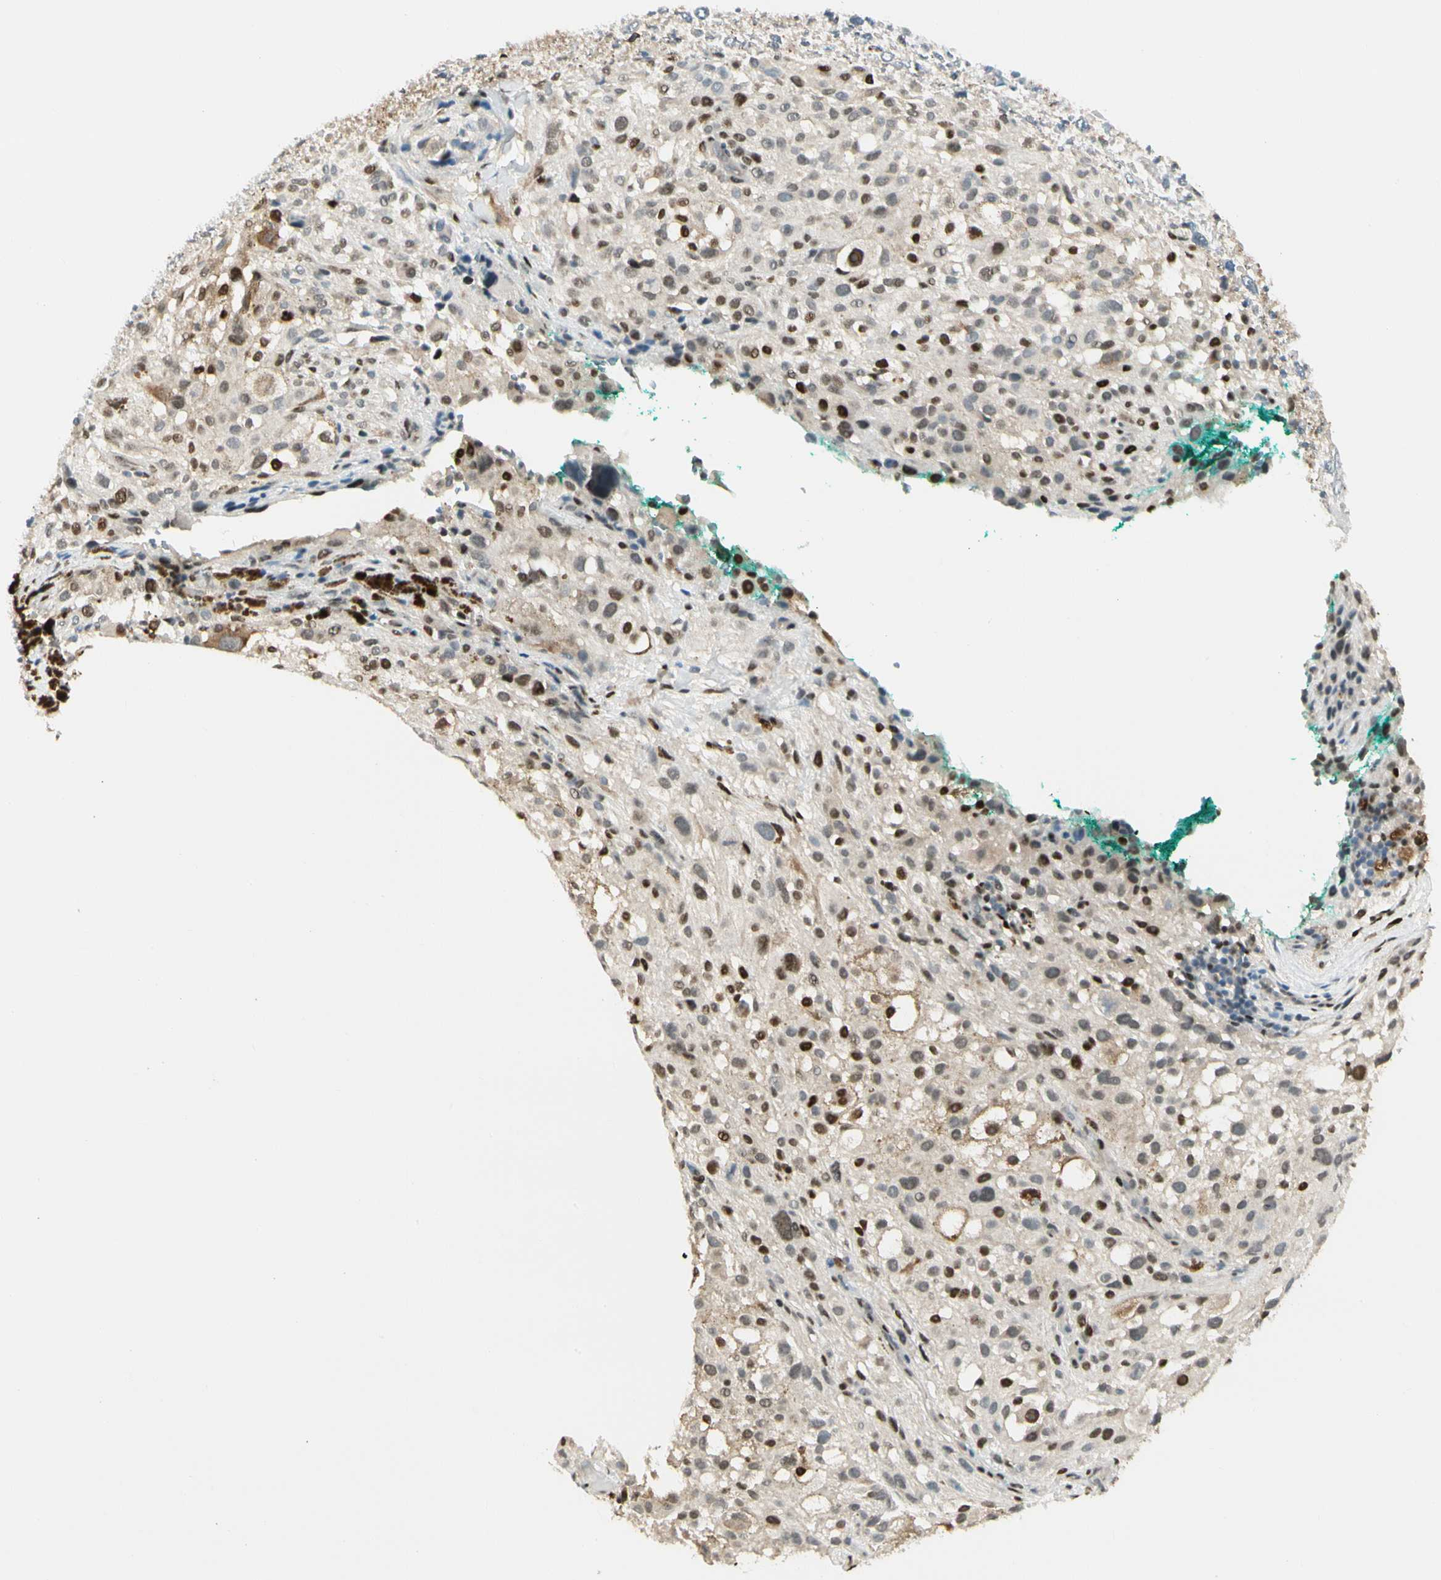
{"staining": {"intensity": "moderate", "quantity": "25%-75%", "location": "nuclear"}, "tissue": "melanoma", "cell_type": "Tumor cells", "image_type": "cancer", "snomed": [{"axis": "morphology", "description": "Necrosis, NOS"}, {"axis": "morphology", "description": "Malignant melanoma, NOS"}, {"axis": "topography", "description": "Skin"}], "caption": "Protein analysis of melanoma tissue demonstrates moderate nuclear staining in approximately 25%-75% of tumor cells. (DAB (3,3'-diaminobenzidine) IHC with brightfield microscopy, high magnification).", "gene": "ATXN1", "patient": {"sex": "female", "age": 87}}